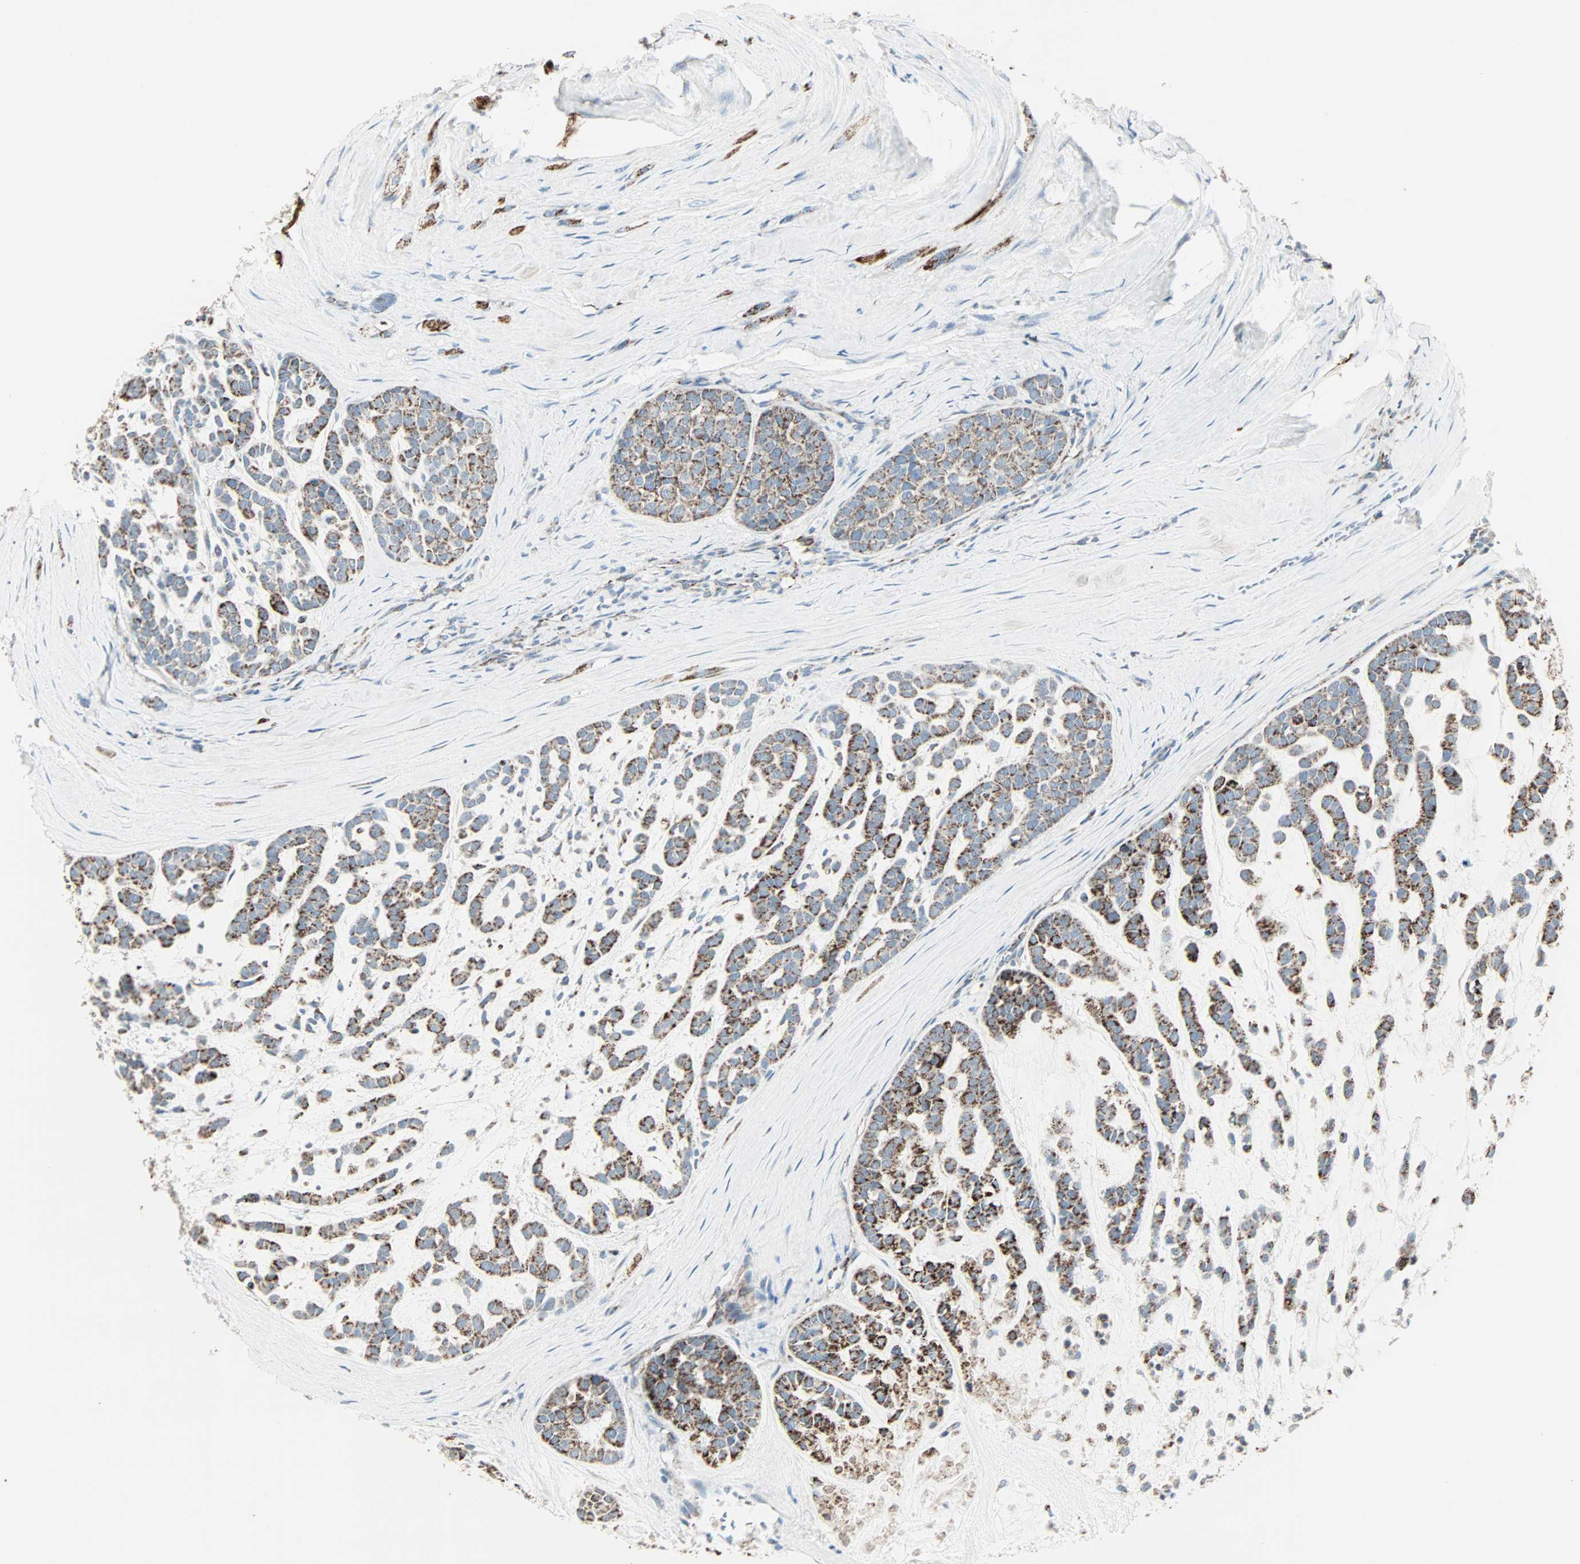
{"staining": {"intensity": "moderate", "quantity": ">75%", "location": "cytoplasmic/membranous"}, "tissue": "head and neck cancer", "cell_type": "Tumor cells", "image_type": "cancer", "snomed": [{"axis": "morphology", "description": "Adenocarcinoma, NOS"}, {"axis": "morphology", "description": "Adenoma, NOS"}, {"axis": "topography", "description": "Head-Neck"}], "caption": "DAB (3,3'-diaminobenzidine) immunohistochemical staining of human head and neck cancer (adenocarcinoma) reveals moderate cytoplasmic/membranous protein positivity in about >75% of tumor cells. The staining was performed using DAB to visualize the protein expression in brown, while the nuclei were stained in blue with hematoxylin (Magnification: 20x).", "gene": "IDH2", "patient": {"sex": "female", "age": 55}}